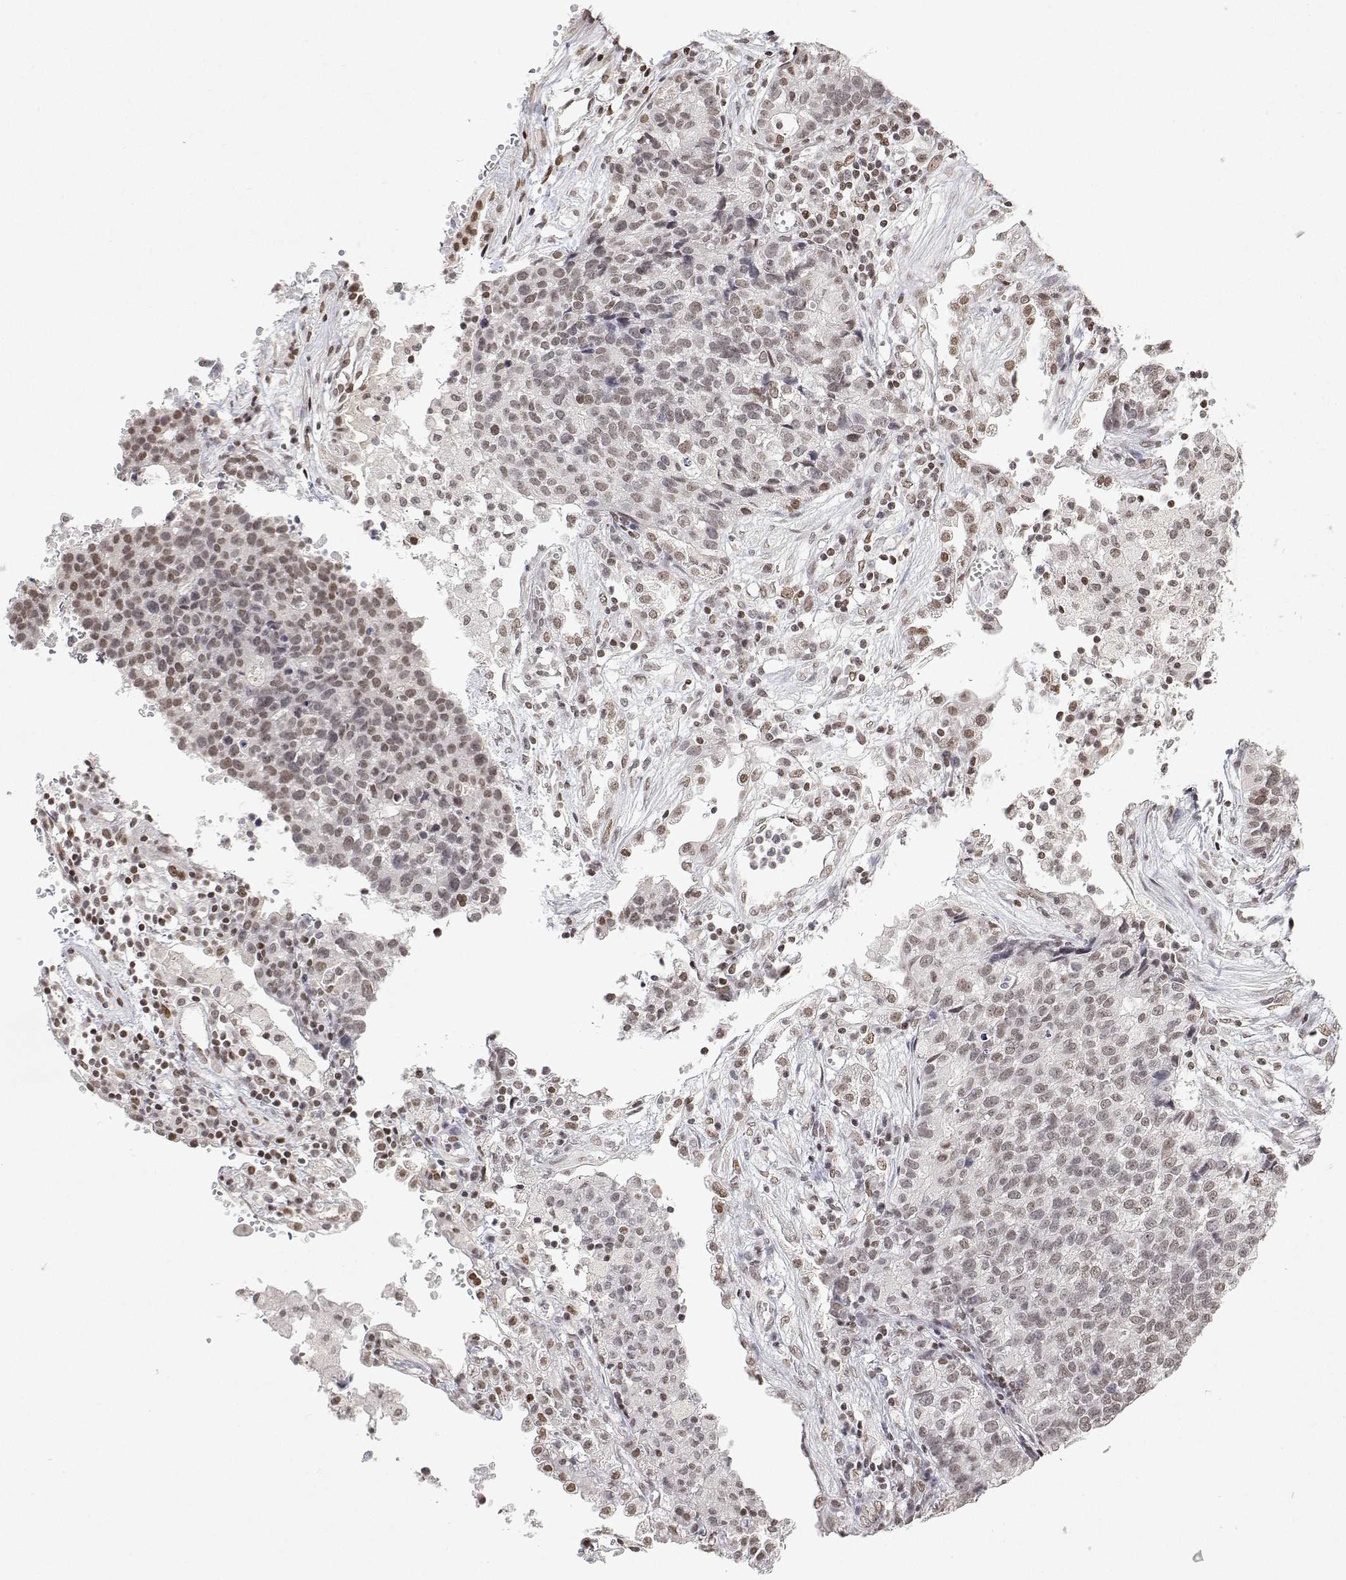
{"staining": {"intensity": "moderate", "quantity": ">75%", "location": "nuclear"}, "tissue": "lung cancer", "cell_type": "Tumor cells", "image_type": "cancer", "snomed": [{"axis": "morphology", "description": "Adenocarcinoma, NOS"}, {"axis": "topography", "description": "Lung"}], "caption": "Lung adenocarcinoma tissue demonstrates moderate nuclear expression in about >75% of tumor cells", "gene": "XPC", "patient": {"sex": "male", "age": 57}}